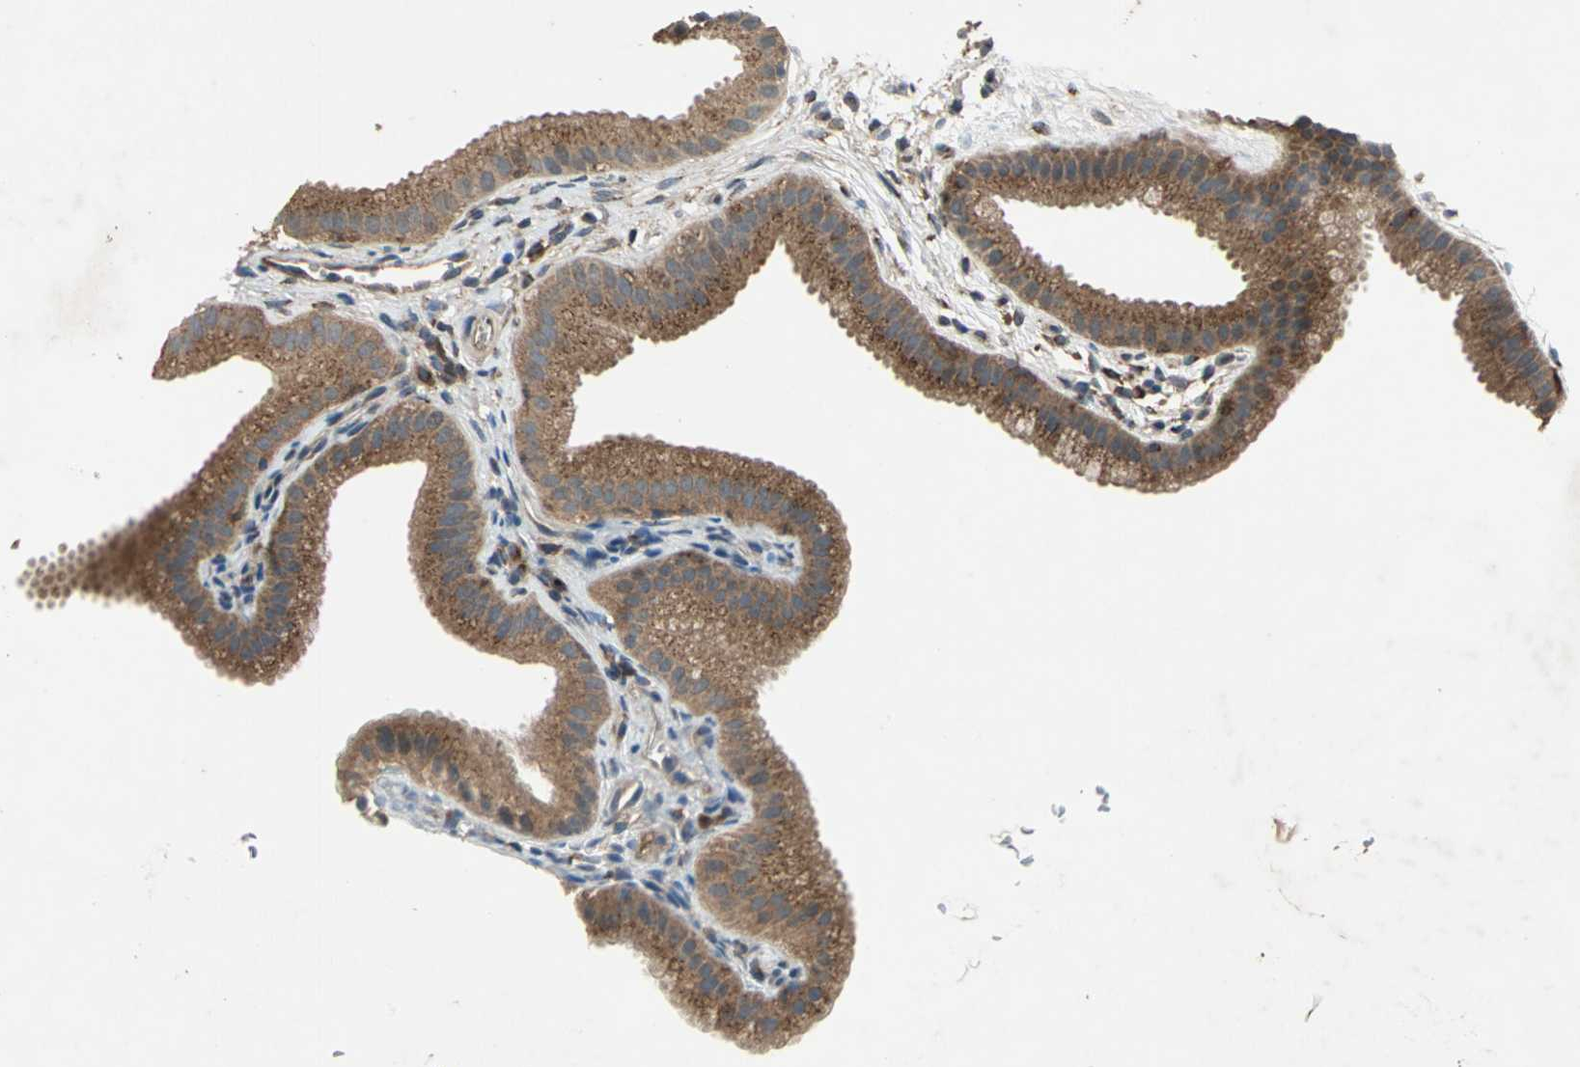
{"staining": {"intensity": "moderate", "quantity": ">75%", "location": "cytoplasmic/membranous"}, "tissue": "gallbladder", "cell_type": "Glandular cells", "image_type": "normal", "snomed": [{"axis": "morphology", "description": "Normal tissue, NOS"}, {"axis": "topography", "description": "Gallbladder"}], "caption": "A high-resolution micrograph shows immunohistochemistry (IHC) staining of benign gallbladder, which demonstrates moderate cytoplasmic/membranous staining in approximately >75% of glandular cells.", "gene": "NFKBIE", "patient": {"sex": "female", "age": 64}}